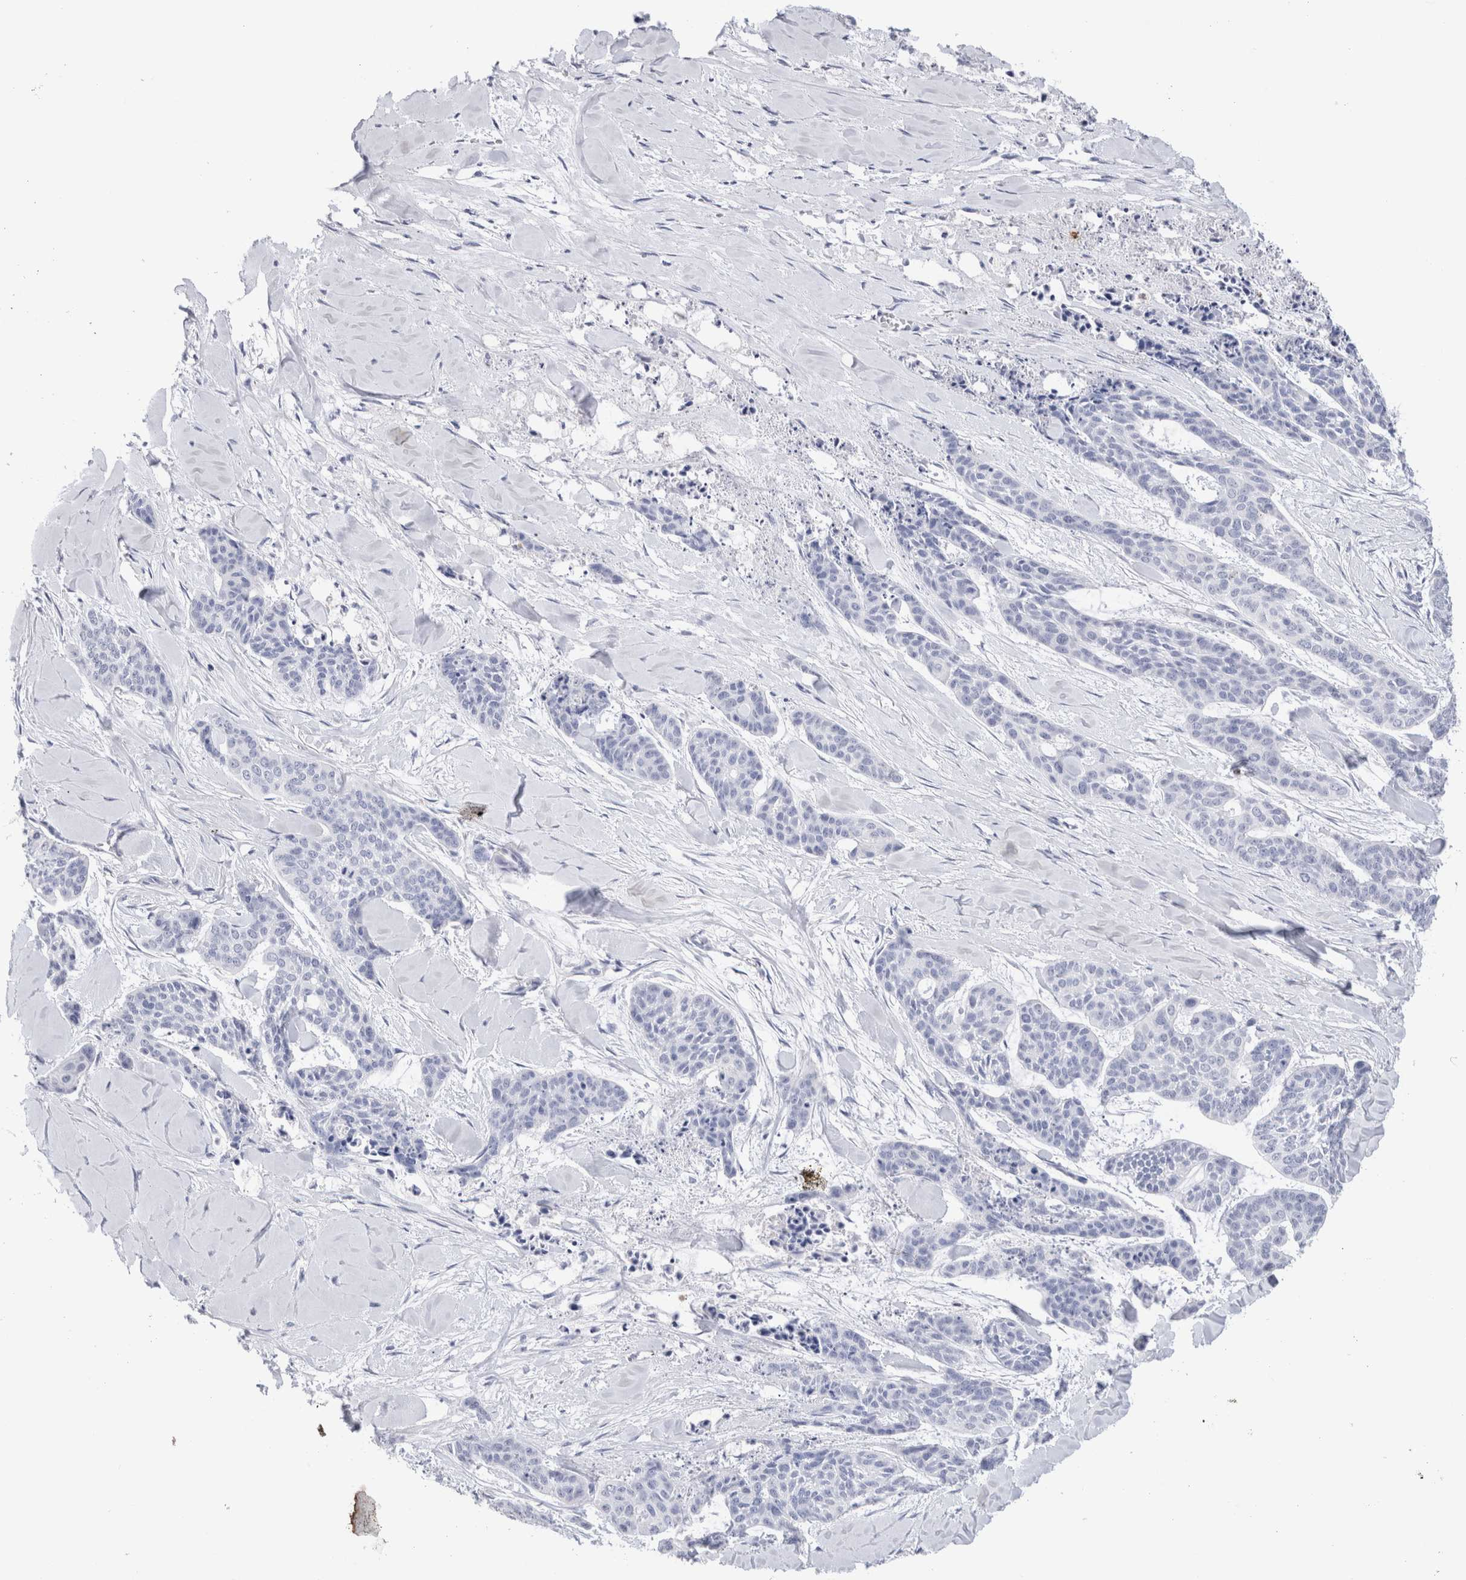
{"staining": {"intensity": "negative", "quantity": "none", "location": "none"}, "tissue": "skin cancer", "cell_type": "Tumor cells", "image_type": "cancer", "snomed": [{"axis": "morphology", "description": "Basal cell carcinoma"}, {"axis": "topography", "description": "Skin"}], "caption": "Immunohistochemistry (IHC) micrograph of human basal cell carcinoma (skin) stained for a protein (brown), which displays no staining in tumor cells. (DAB (3,3'-diaminobenzidine) immunohistochemistry, high magnification).", "gene": "SLC10A5", "patient": {"sex": "female", "age": 64}}